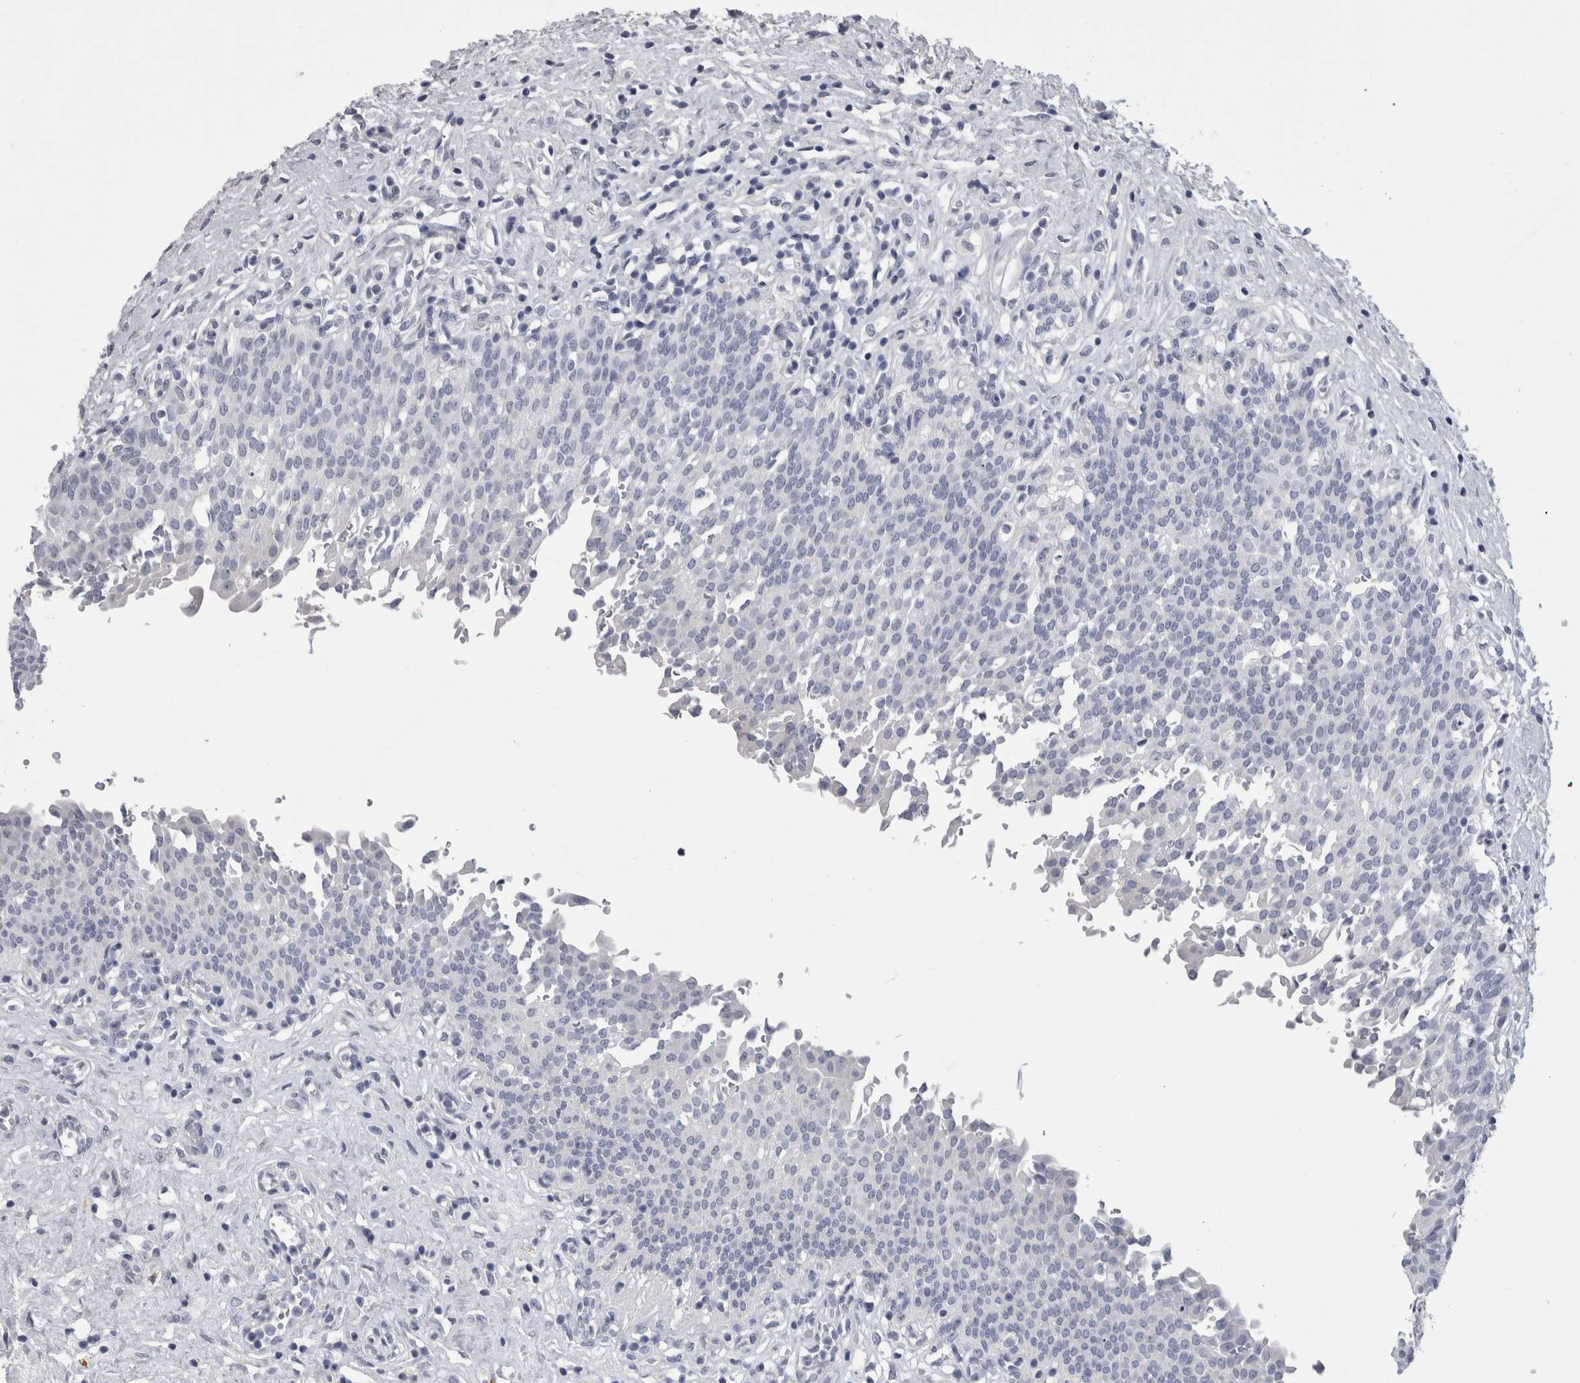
{"staining": {"intensity": "negative", "quantity": "none", "location": "none"}, "tissue": "urinary bladder", "cell_type": "Urothelial cells", "image_type": "normal", "snomed": [{"axis": "morphology", "description": "Urothelial carcinoma, High grade"}, {"axis": "topography", "description": "Urinary bladder"}], "caption": "There is no significant staining in urothelial cells of urinary bladder. (DAB (3,3'-diaminobenzidine) immunohistochemistry (IHC) visualized using brightfield microscopy, high magnification).", "gene": "AFMID", "patient": {"sex": "male", "age": 46}}